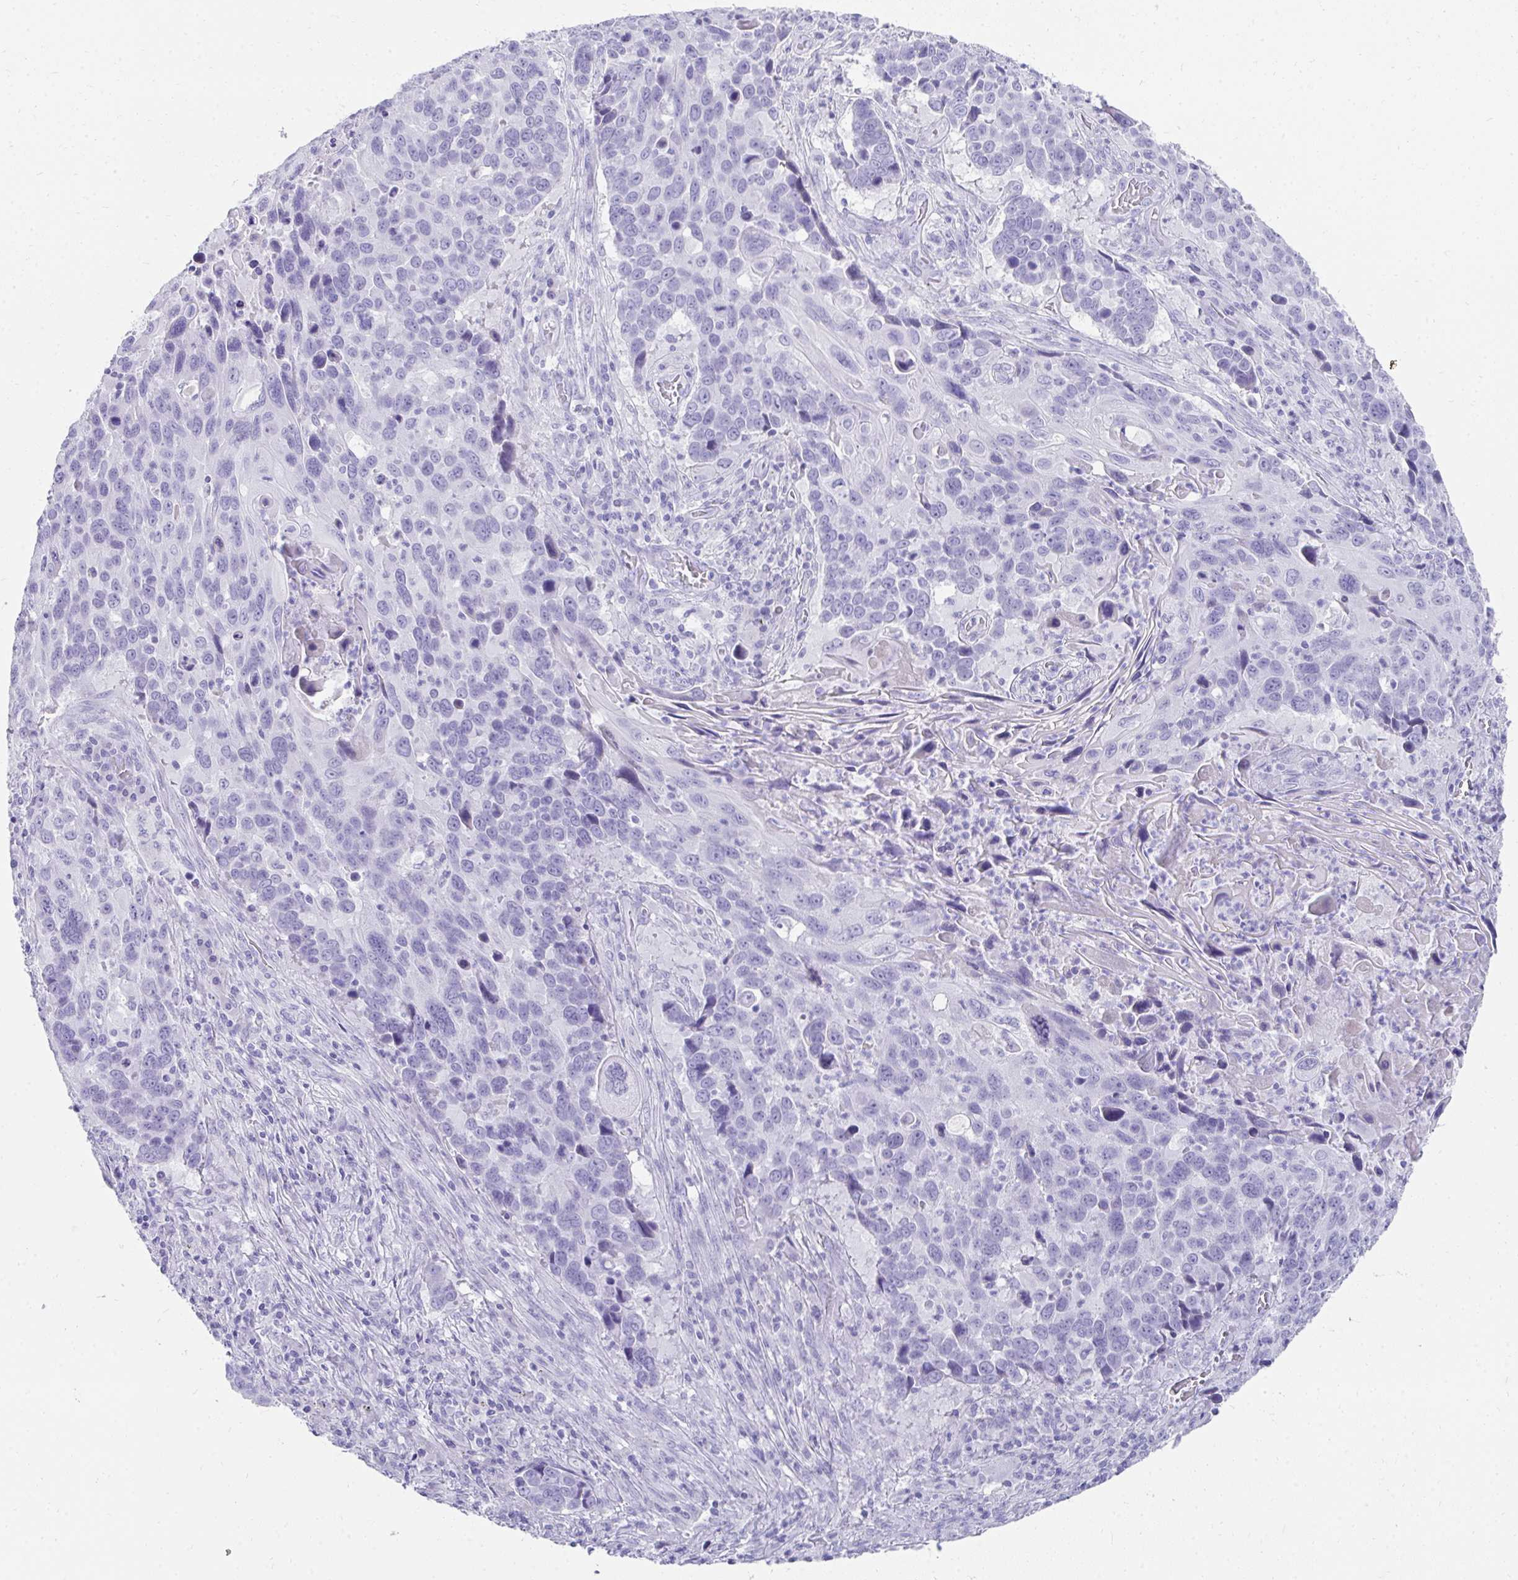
{"staining": {"intensity": "negative", "quantity": "none", "location": "none"}, "tissue": "lung cancer", "cell_type": "Tumor cells", "image_type": "cancer", "snomed": [{"axis": "morphology", "description": "Squamous cell carcinoma, NOS"}, {"axis": "topography", "description": "Lung"}], "caption": "Tumor cells show no significant protein staining in lung cancer (squamous cell carcinoma).", "gene": "TNNT1", "patient": {"sex": "male", "age": 68}}